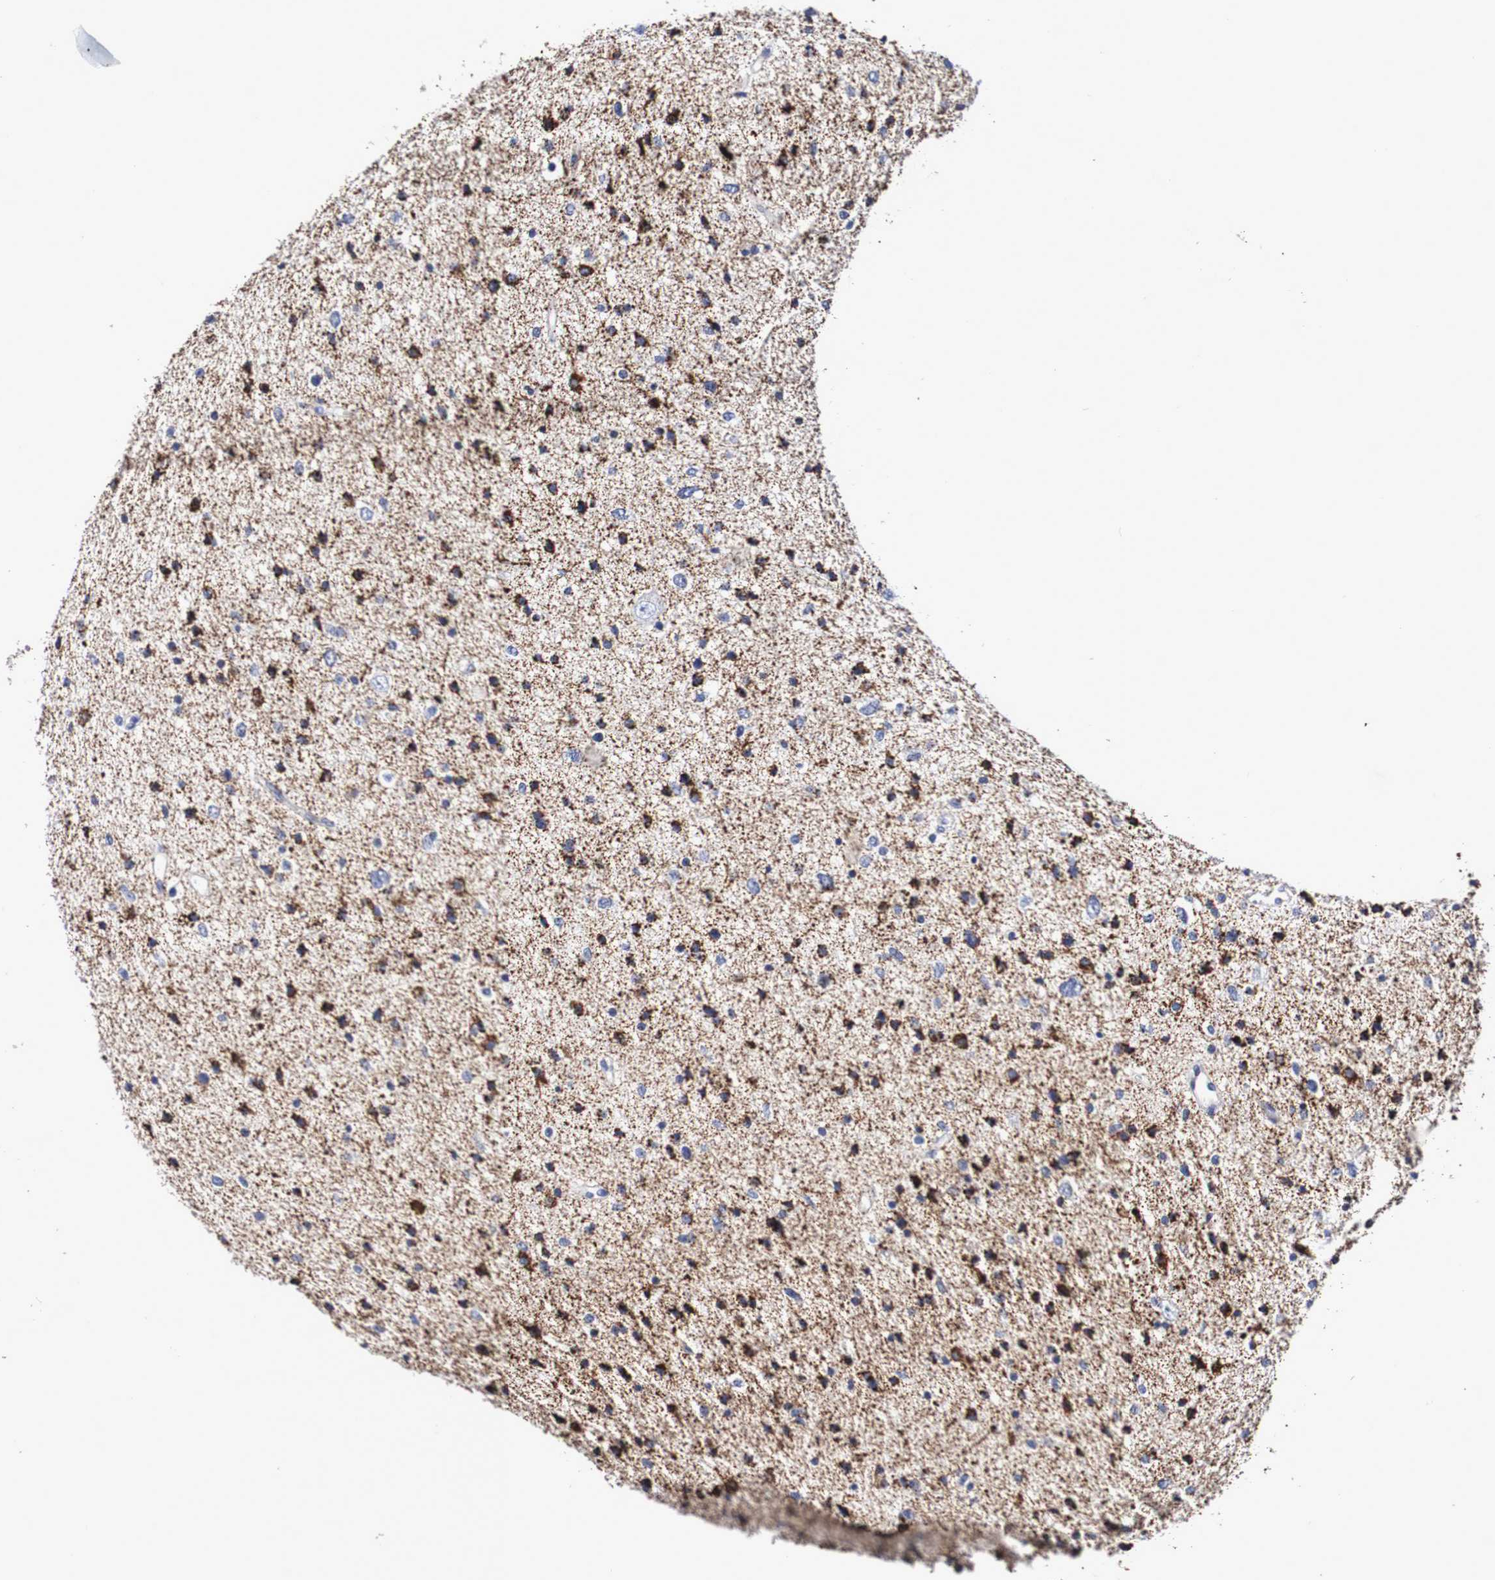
{"staining": {"intensity": "strong", "quantity": "25%-75%", "location": "cytoplasmic/membranous"}, "tissue": "glioma", "cell_type": "Tumor cells", "image_type": "cancer", "snomed": [{"axis": "morphology", "description": "Glioma, malignant, Low grade"}, {"axis": "topography", "description": "Brain"}], "caption": "Brown immunohistochemical staining in human glioma displays strong cytoplasmic/membranous expression in about 25%-75% of tumor cells.", "gene": "WNT4", "patient": {"sex": "female", "age": 37}}